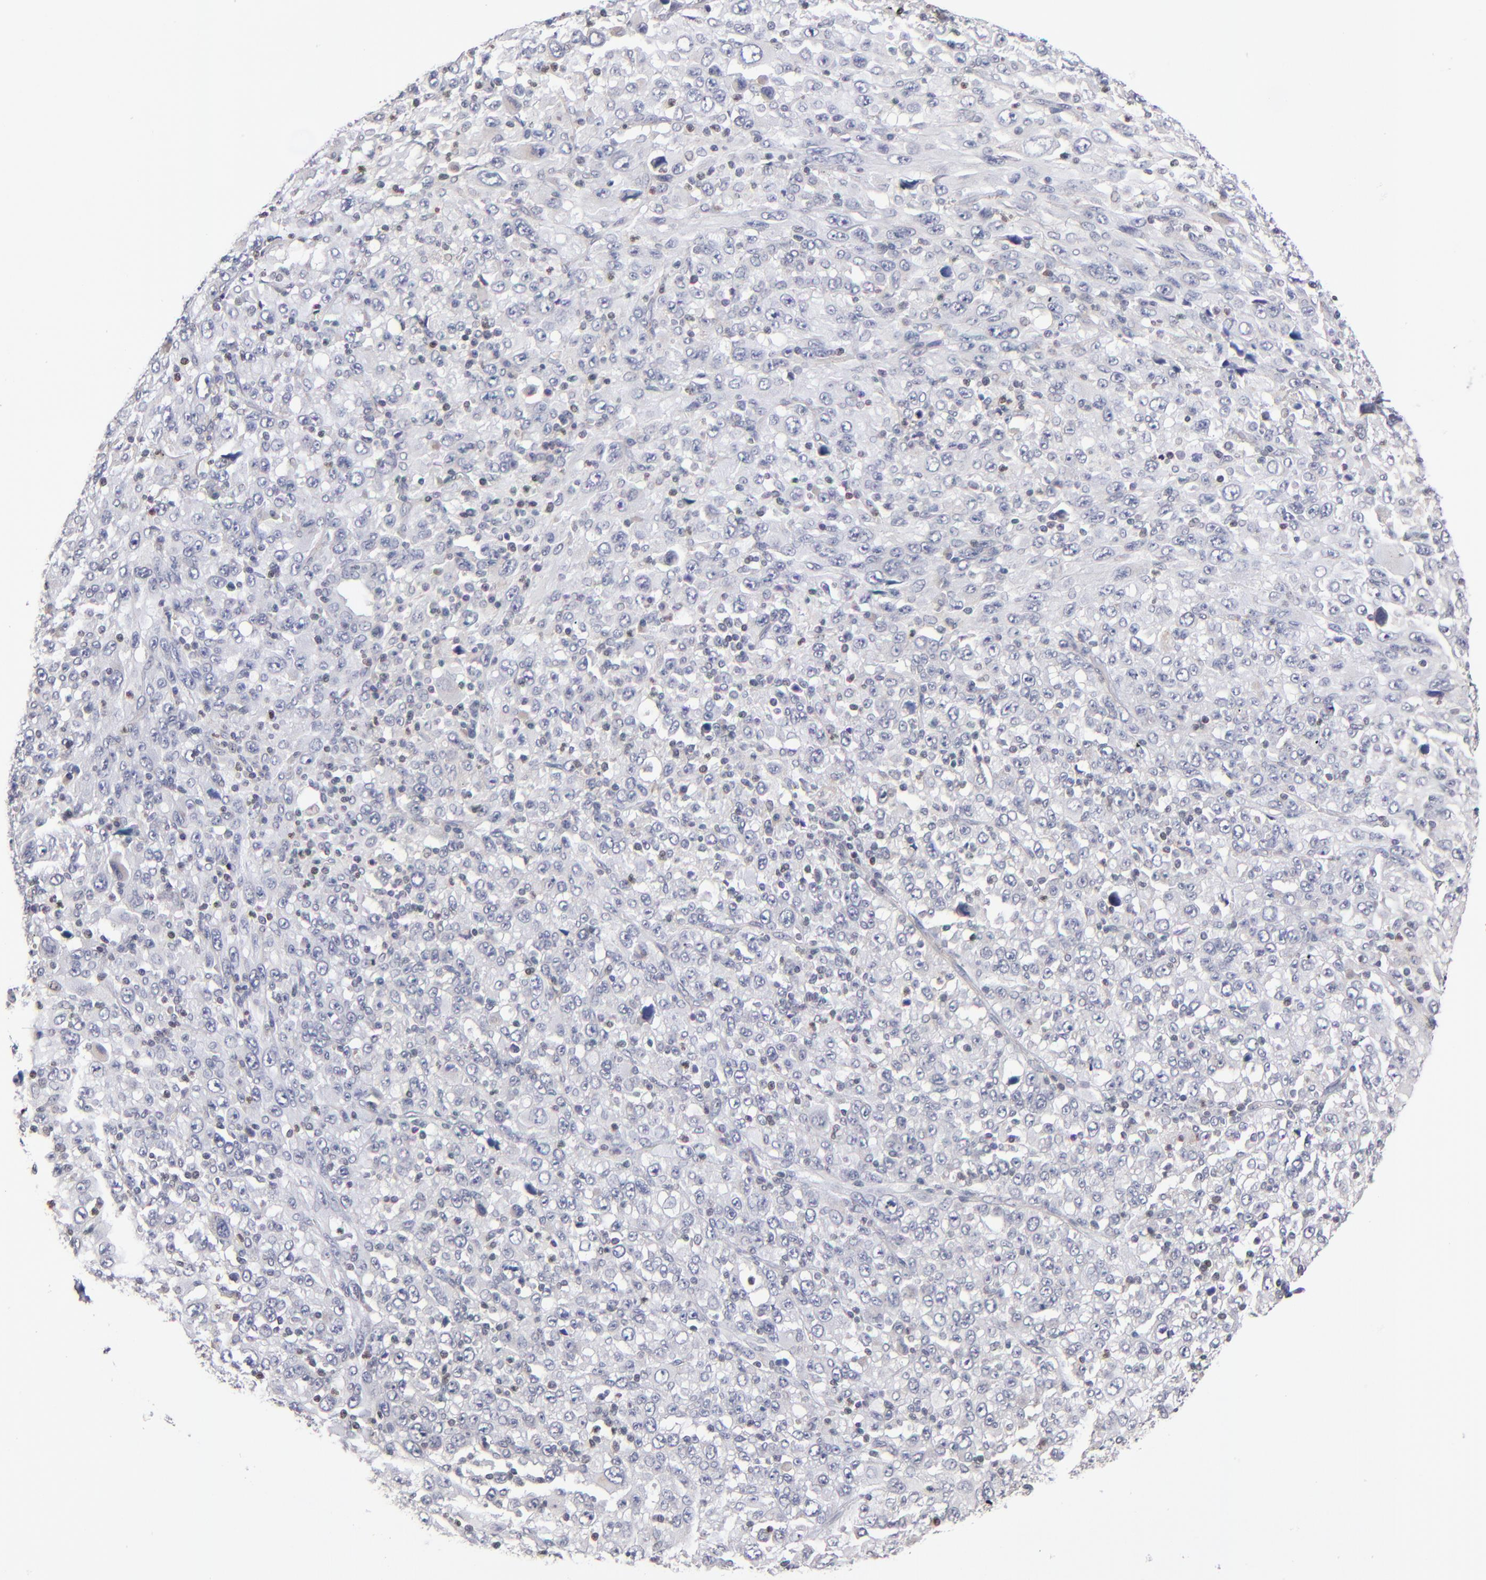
{"staining": {"intensity": "negative", "quantity": "none", "location": "none"}, "tissue": "melanoma", "cell_type": "Tumor cells", "image_type": "cancer", "snomed": [{"axis": "morphology", "description": "Malignant melanoma, Metastatic site"}, {"axis": "topography", "description": "Skin"}], "caption": "This is an IHC histopathology image of melanoma. There is no expression in tumor cells.", "gene": "ODF2", "patient": {"sex": "female", "age": 56}}